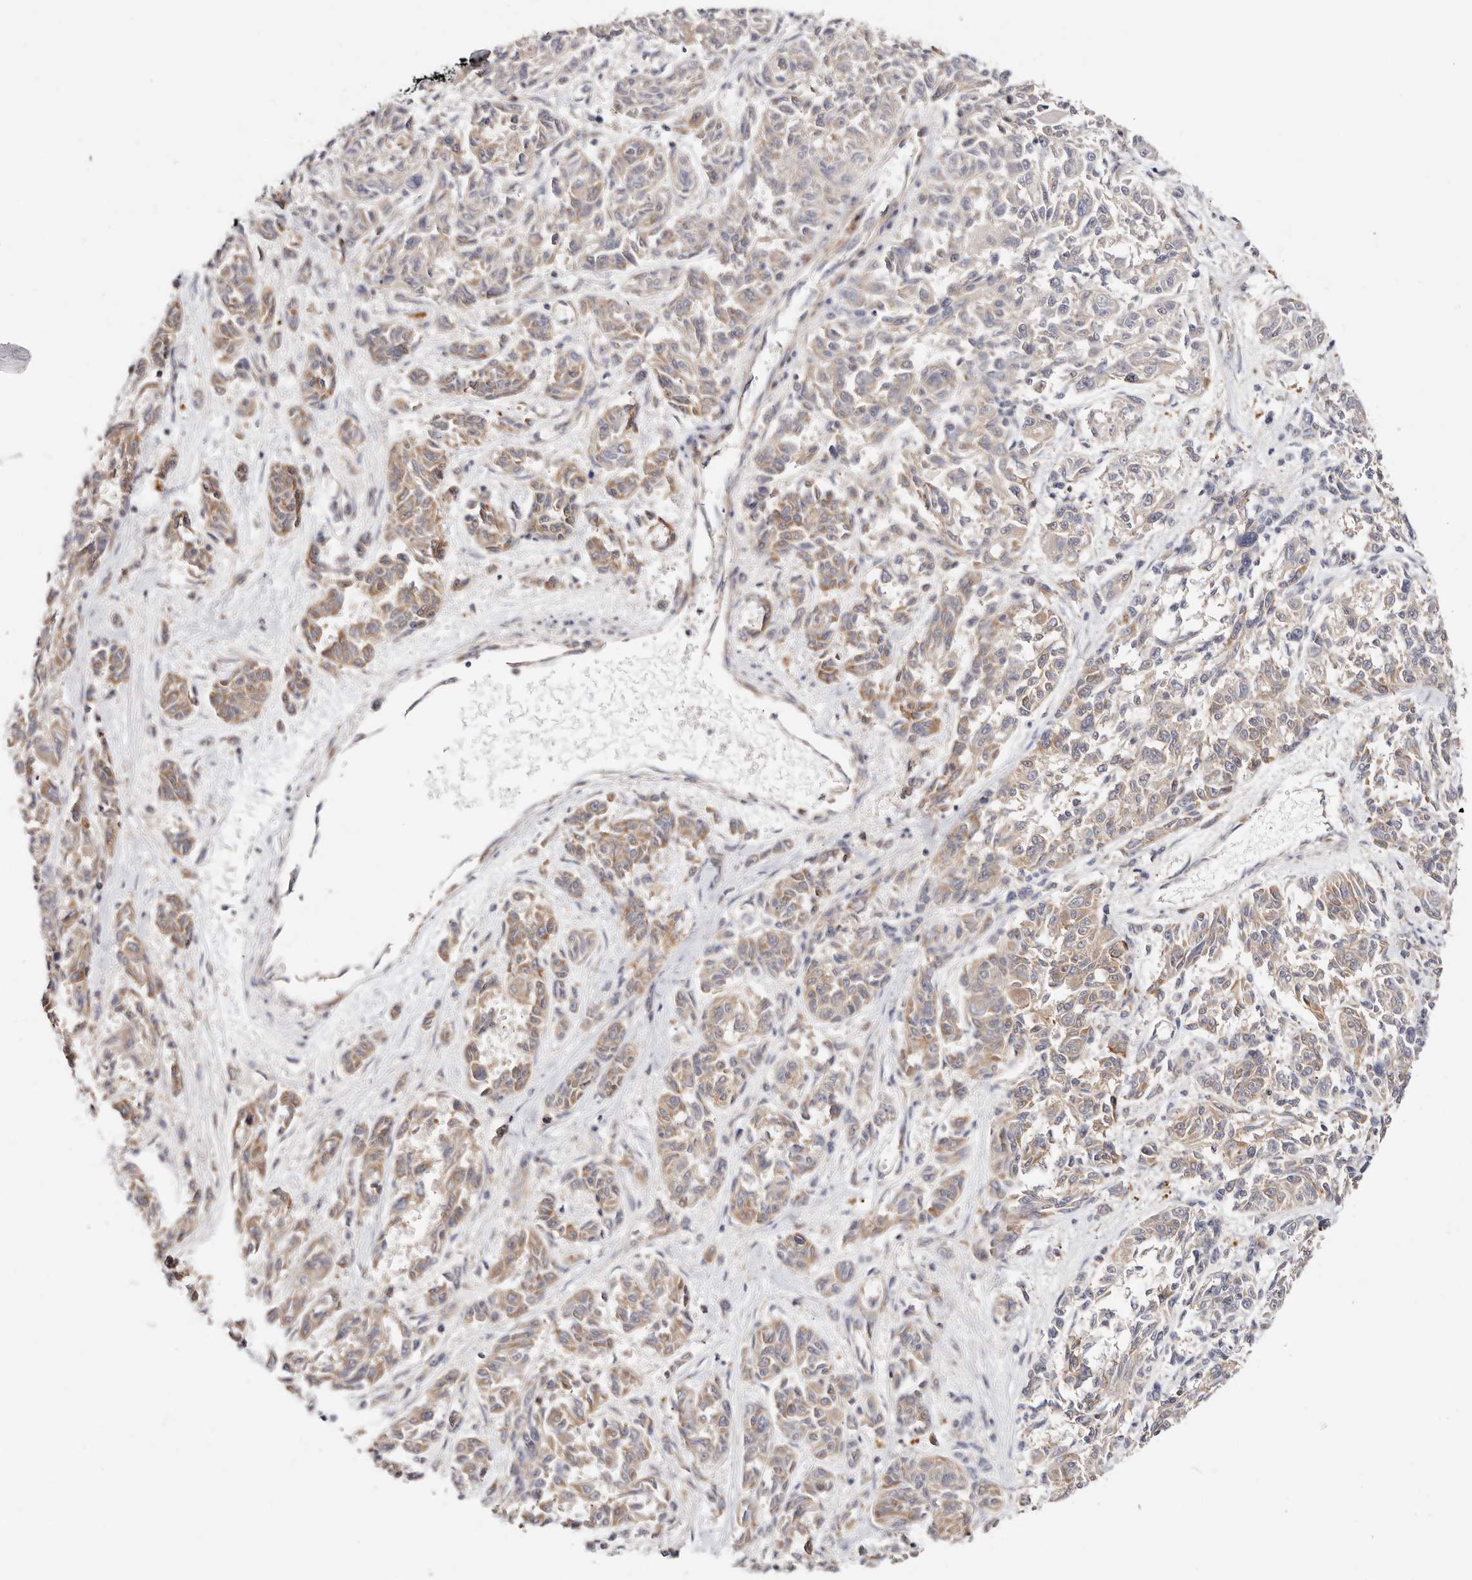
{"staining": {"intensity": "moderate", "quantity": ">75%", "location": "cytoplasmic/membranous"}, "tissue": "melanoma", "cell_type": "Tumor cells", "image_type": "cancer", "snomed": [{"axis": "morphology", "description": "Malignant melanoma, NOS"}, {"axis": "topography", "description": "Skin"}], "caption": "Malignant melanoma stained with a protein marker displays moderate staining in tumor cells.", "gene": "GNA13", "patient": {"sex": "male", "age": 53}}